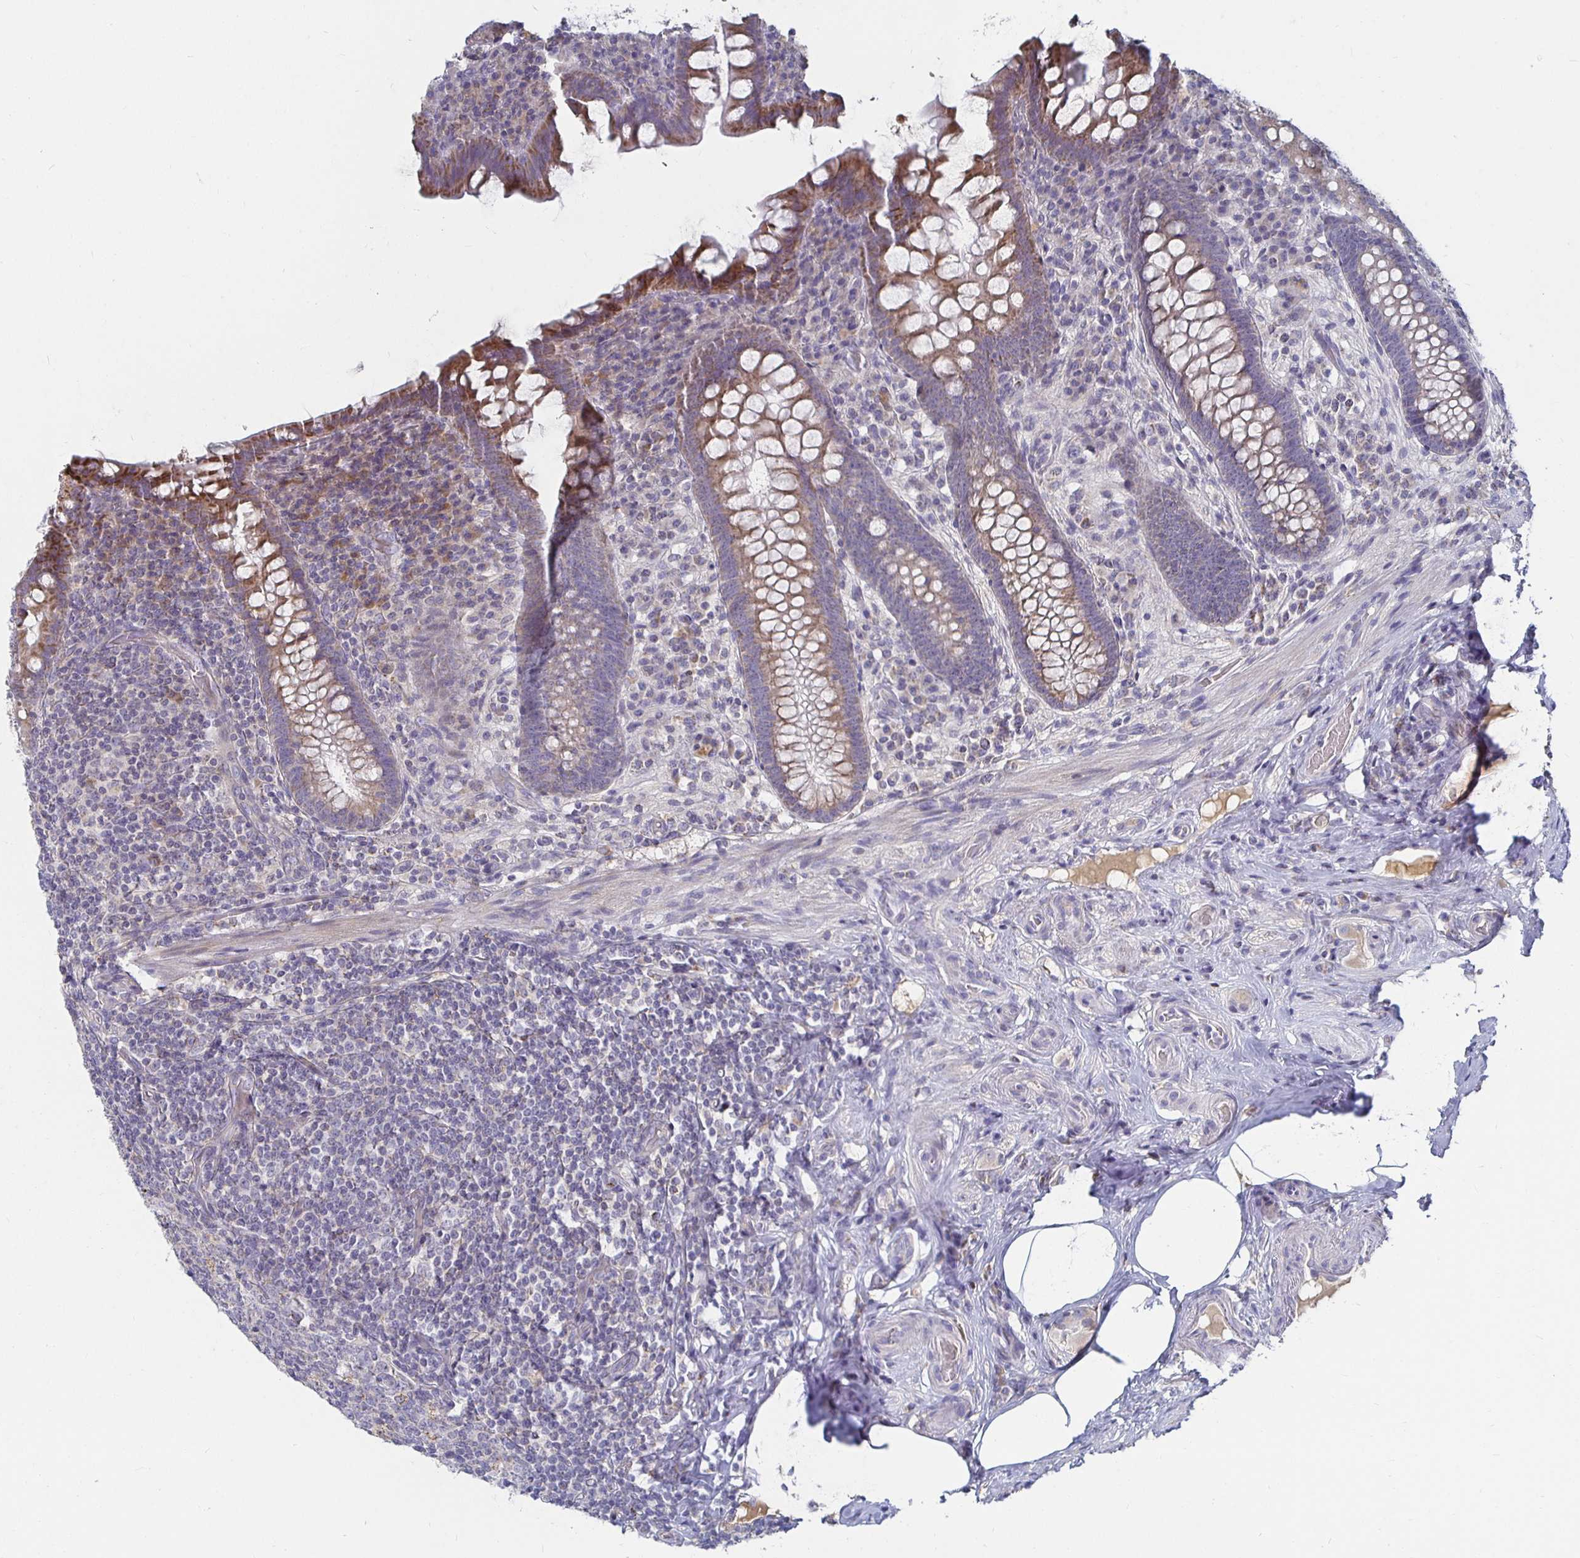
{"staining": {"intensity": "moderate", "quantity": "25%-75%", "location": "cytoplasmic/membranous"}, "tissue": "appendix", "cell_type": "Glandular cells", "image_type": "normal", "snomed": [{"axis": "morphology", "description": "Normal tissue, NOS"}, {"axis": "topography", "description": "Appendix"}], "caption": "Protein staining shows moderate cytoplasmic/membranous staining in about 25%-75% of glandular cells in unremarkable appendix.", "gene": "RNF144B", "patient": {"sex": "male", "age": 71}}